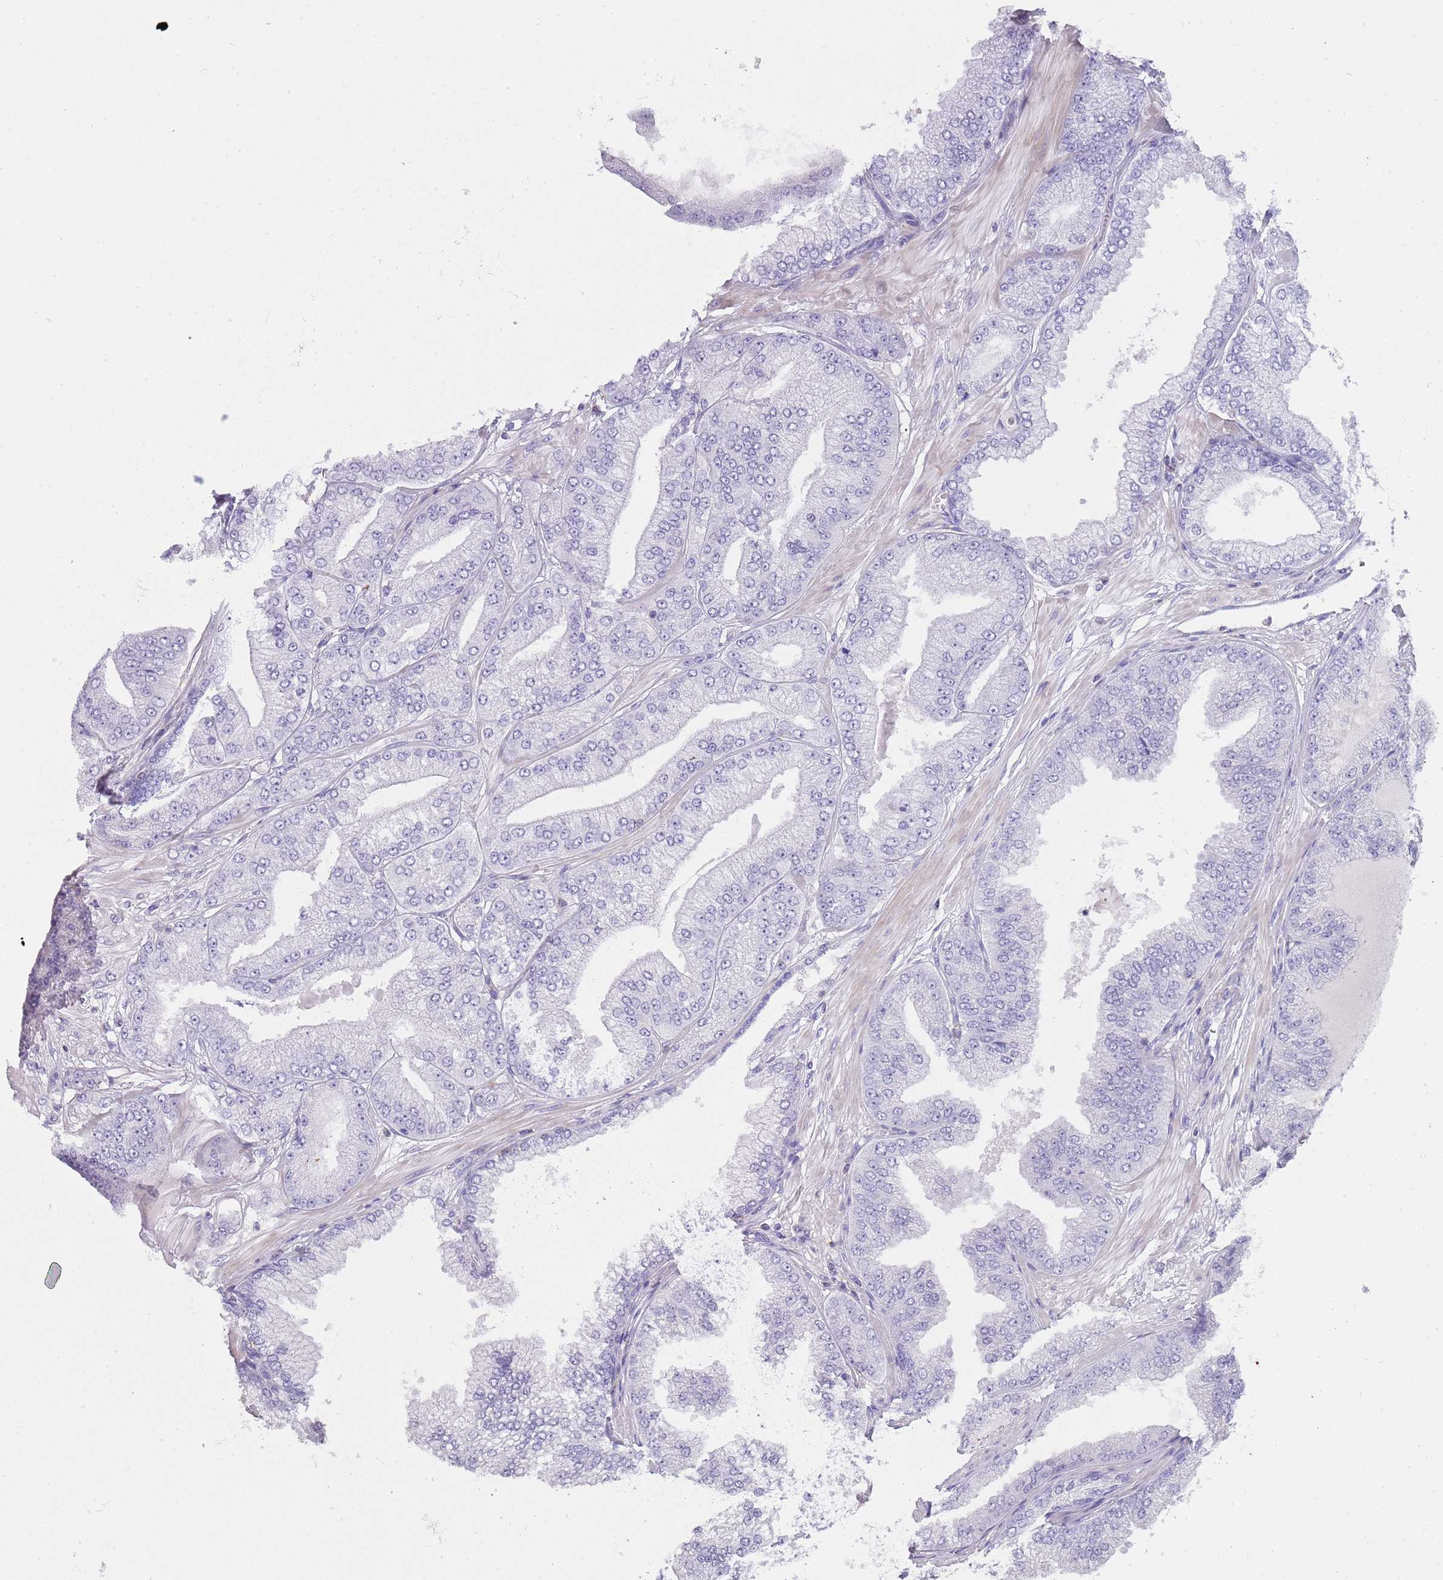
{"staining": {"intensity": "negative", "quantity": "none", "location": "none"}, "tissue": "prostate cancer", "cell_type": "Tumor cells", "image_type": "cancer", "snomed": [{"axis": "morphology", "description": "Adenocarcinoma, Low grade"}, {"axis": "topography", "description": "Prostate"}], "caption": "The immunohistochemistry micrograph has no significant positivity in tumor cells of prostate cancer tissue. (DAB (3,3'-diaminobenzidine) IHC visualized using brightfield microscopy, high magnification).", "gene": "NBPF20", "patient": {"sex": "male", "age": 55}}